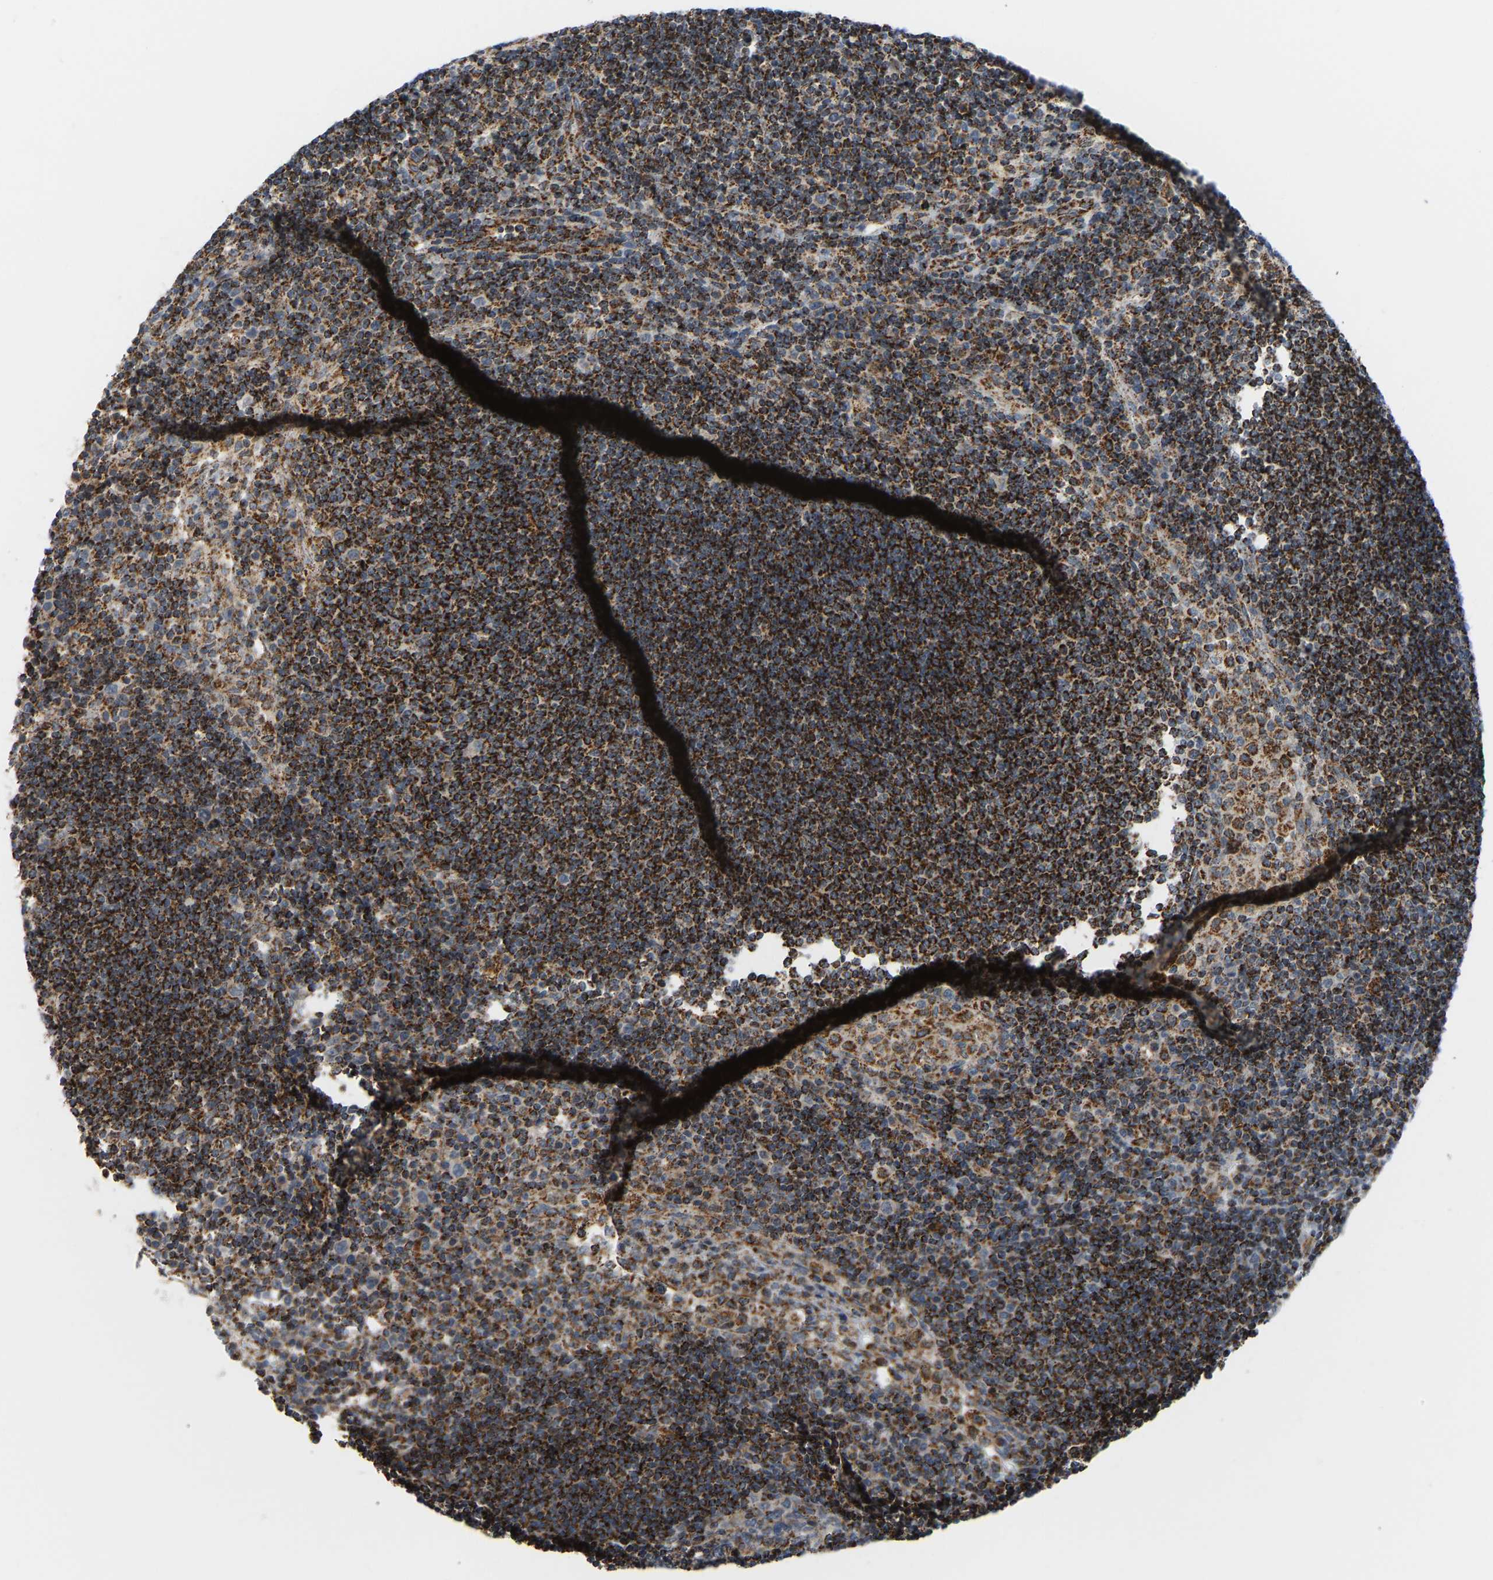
{"staining": {"intensity": "strong", "quantity": "25%-75%", "location": "cytoplasmic/membranous"}, "tissue": "lymph node", "cell_type": "Germinal center cells", "image_type": "normal", "snomed": [{"axis": "morphology", "description": "Normal tissue, NOS"}, {"axis": "topography", "description": "Lymph node"}], "caption": "Immunohistochemistry image of normal human lymph node stained for a protein (brown), which demonstrates high levels of strong cytoplasmic/membranous expression in about 25%-75% of germinal center cells.", "gene": "GPSM2", "patient": {"sex": "female", "age": 53}}